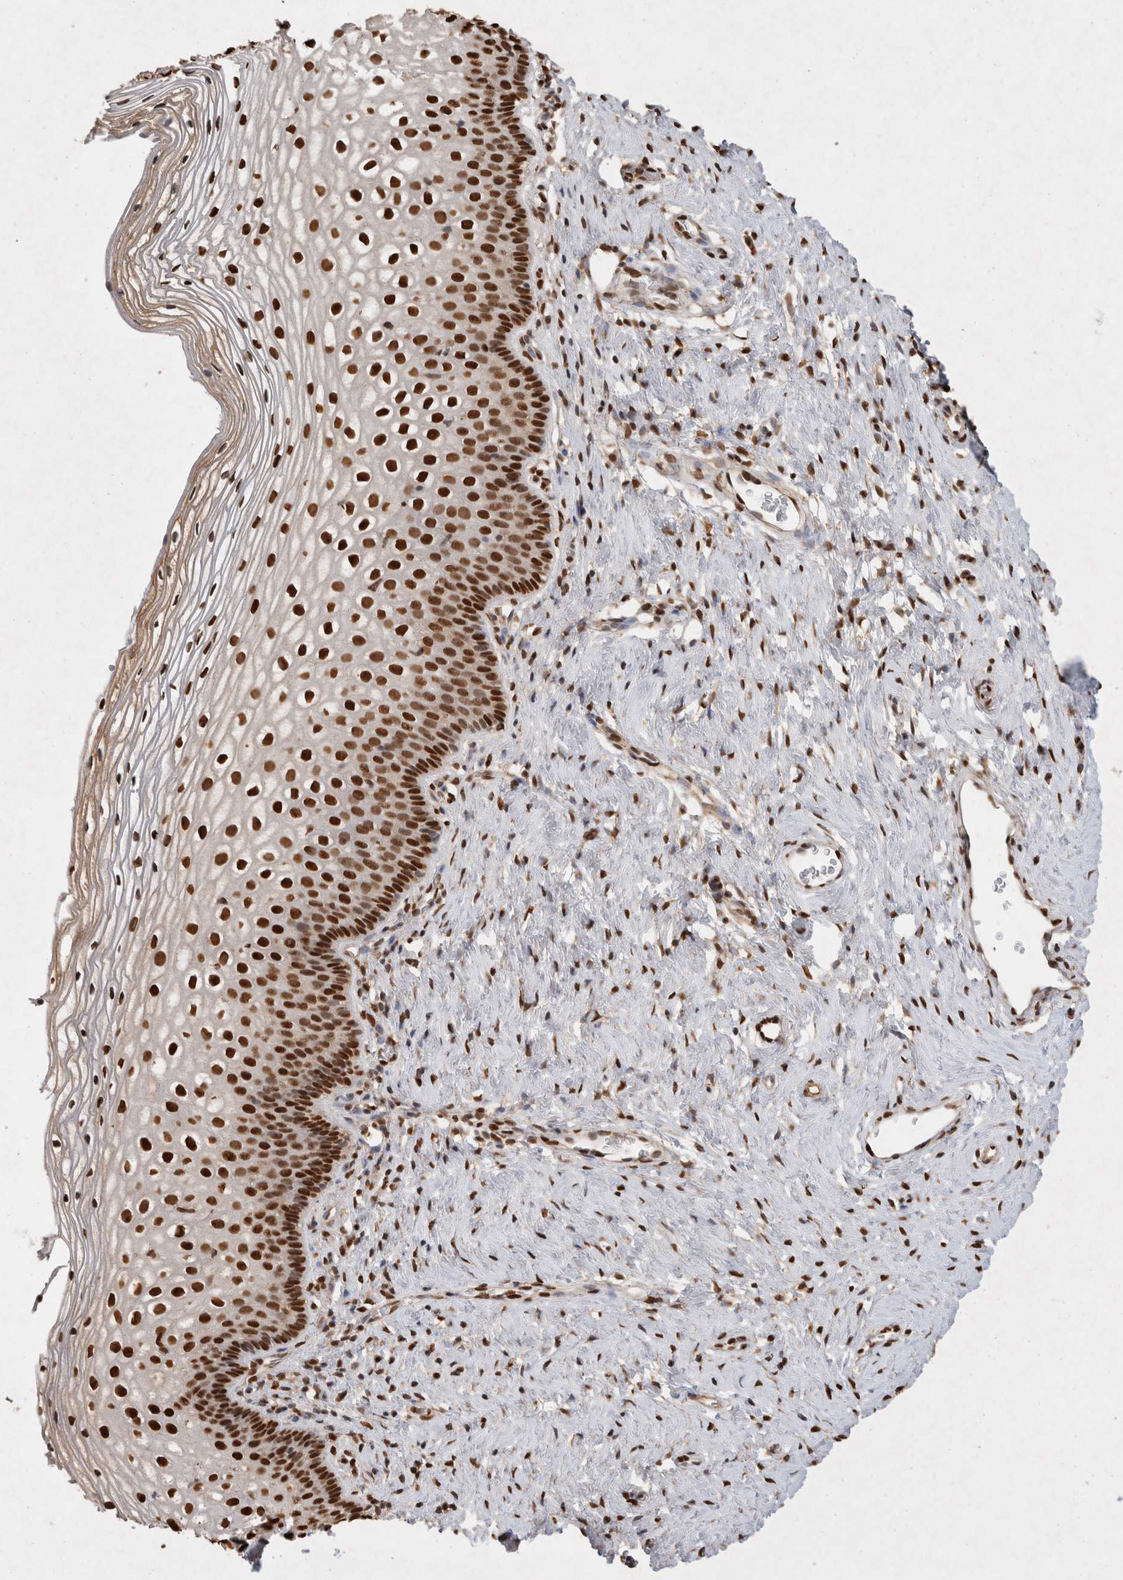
{"staining": {"intensity": "strong", "quantity": ">75%", "location": "nuclear"}, "tissue": "cervix", "cell_type": "Squamous epithelial cells", "image_type": "normal", "snomed": [{"axis": "morphology", "description": "Normal tissue, NOS"}, {"axis": "topography", "description": "Cervix"}], "caption": "Squamous epithelial cells reveal high levels of strong nuclear positivity in about >75% of cells in normal human cervix.", "gene": "HDGF", "patient": {"sex": "female", "age": 27}}